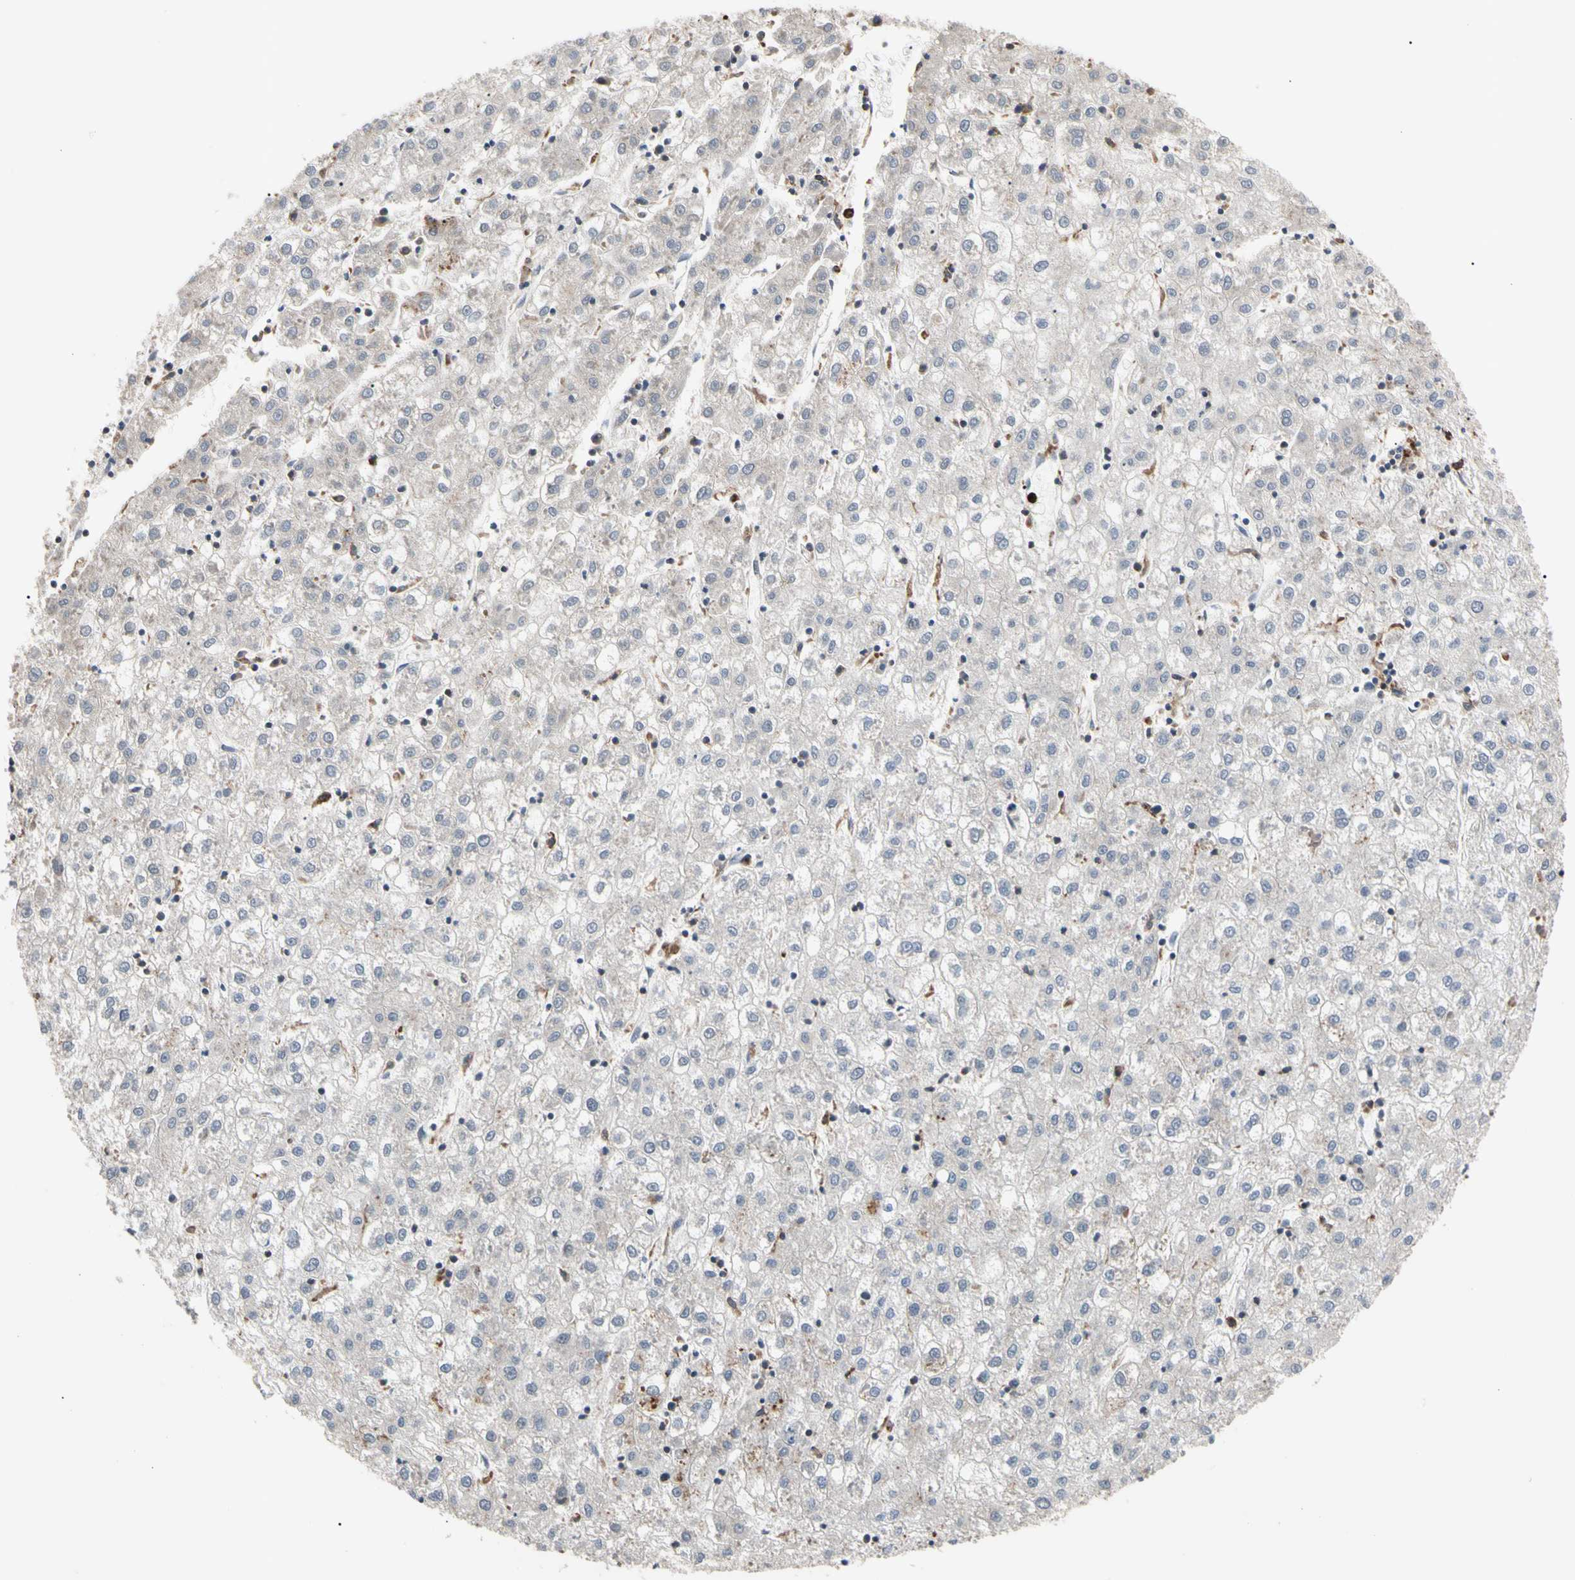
{"staining": {"intensity": "weak", "quantity": "<25%", "location": "cytoplasmic/membranous"}, "tissue": "liver cancer", "cell_type": "Tumor cells", "image_type": "cancer", "snomed": [{"axis": "morphology", "description": "Carcinoma, Hepatocellular, NOS"}, {"axis": "topography", "description": "Liver"}], "caption": "This is a photomicrograph of immunohistochemistry staining of hepatocellular carcinoma (liver), which shows no positivity in tumor cells.", "gene": "ADA2", "patient": {"sex": "male", "age": 72}}